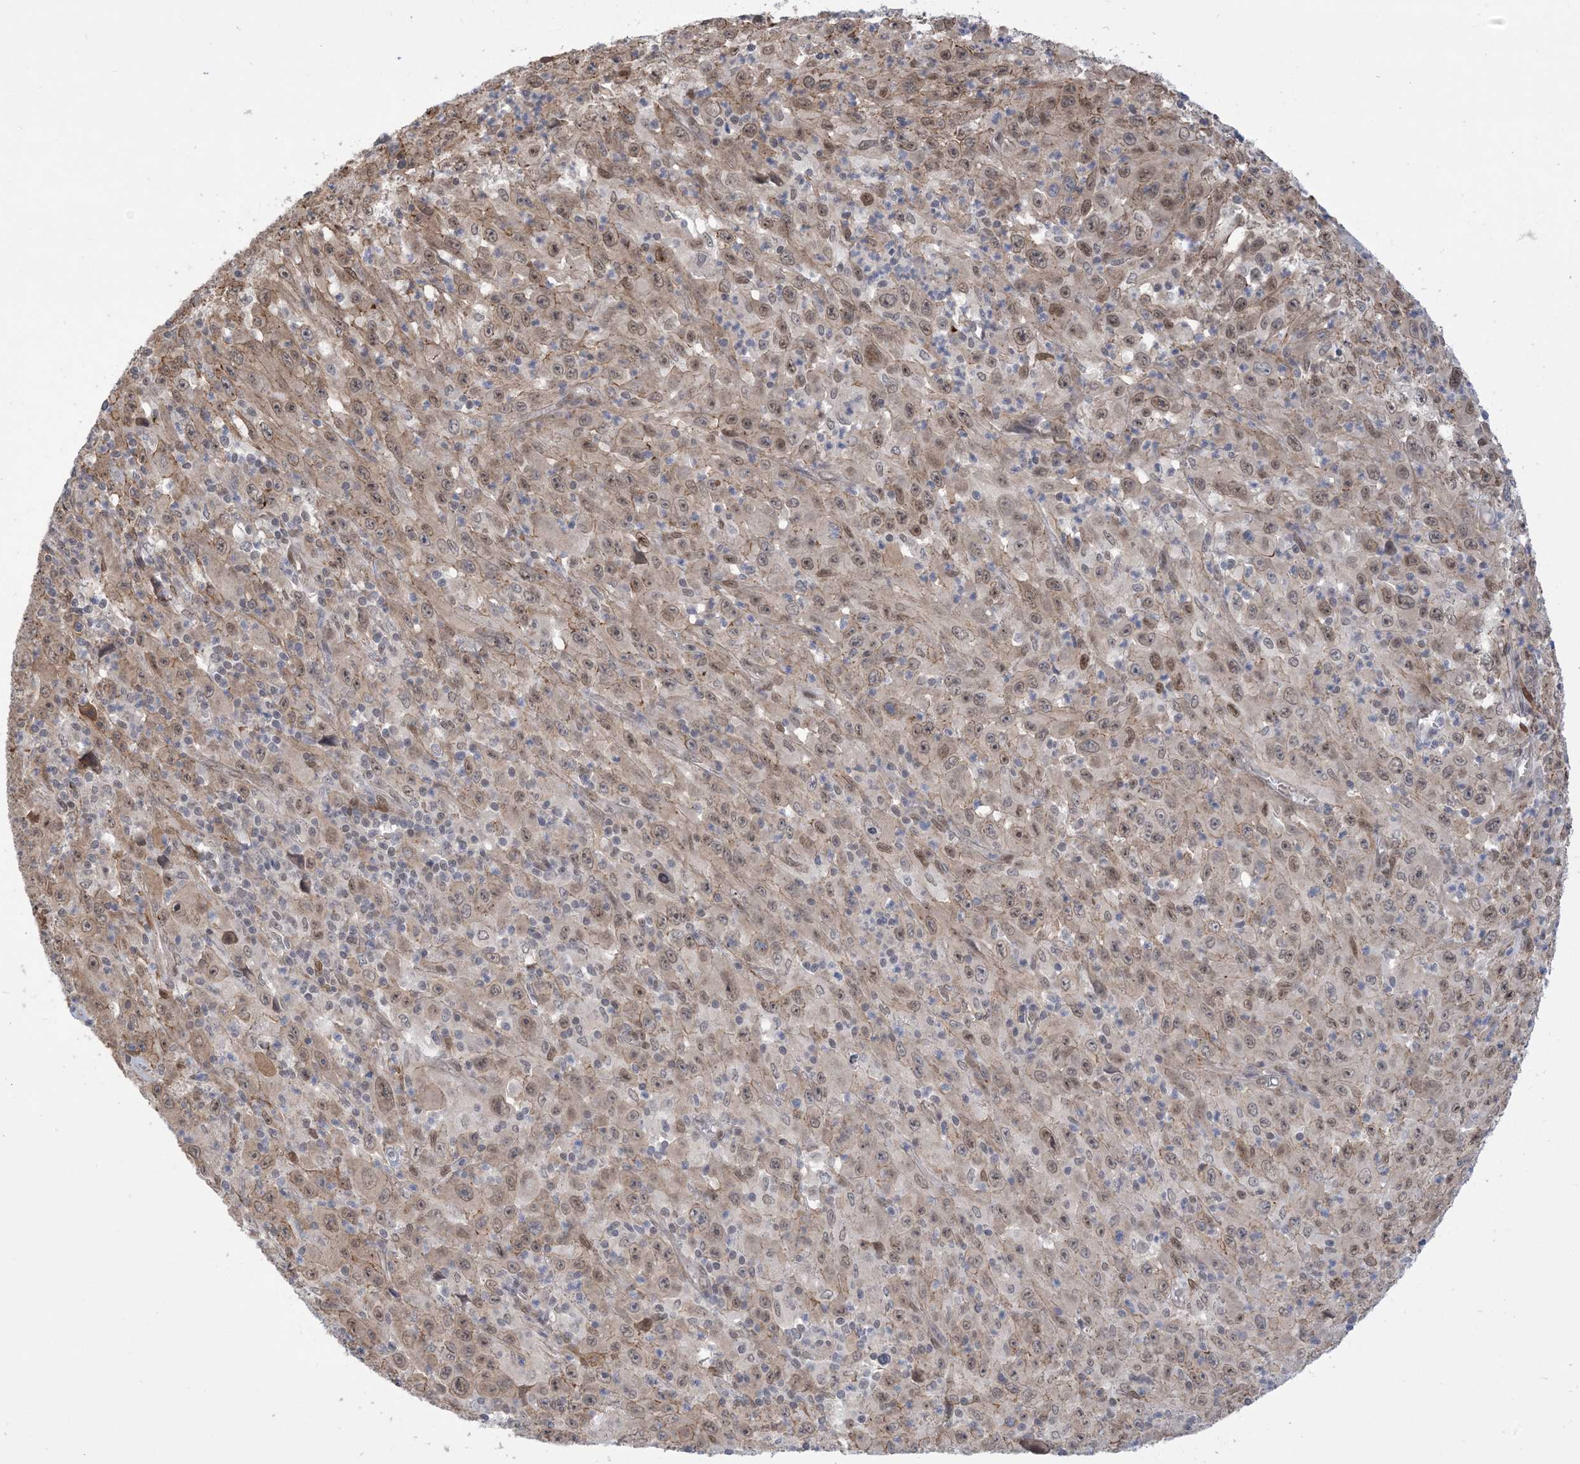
{"staining": {"intensity": "moderate", "quantity": ">75%", "location": "cytoplasmic/membranous,nuclear"}, "tissue": "melanoma", "cell_type": "Tumor cells", "image_type": "cancer", "snomed": [{"axis": "morphology", "description": "Malignant melanoma, Metastatic site"}, {"axis": "topography", "description": "Skin"}], "caption": "Melanoma stained with immunohistochemistry displays moderate cytoplasmic/membranous and nuclear positivity in approximately >75% of tumor cells. (brown staining indicates protein expression, while blue staining denotes nuclei).", "gene": "ZNF8", "patient": {"sex": "female", "age": 56}}